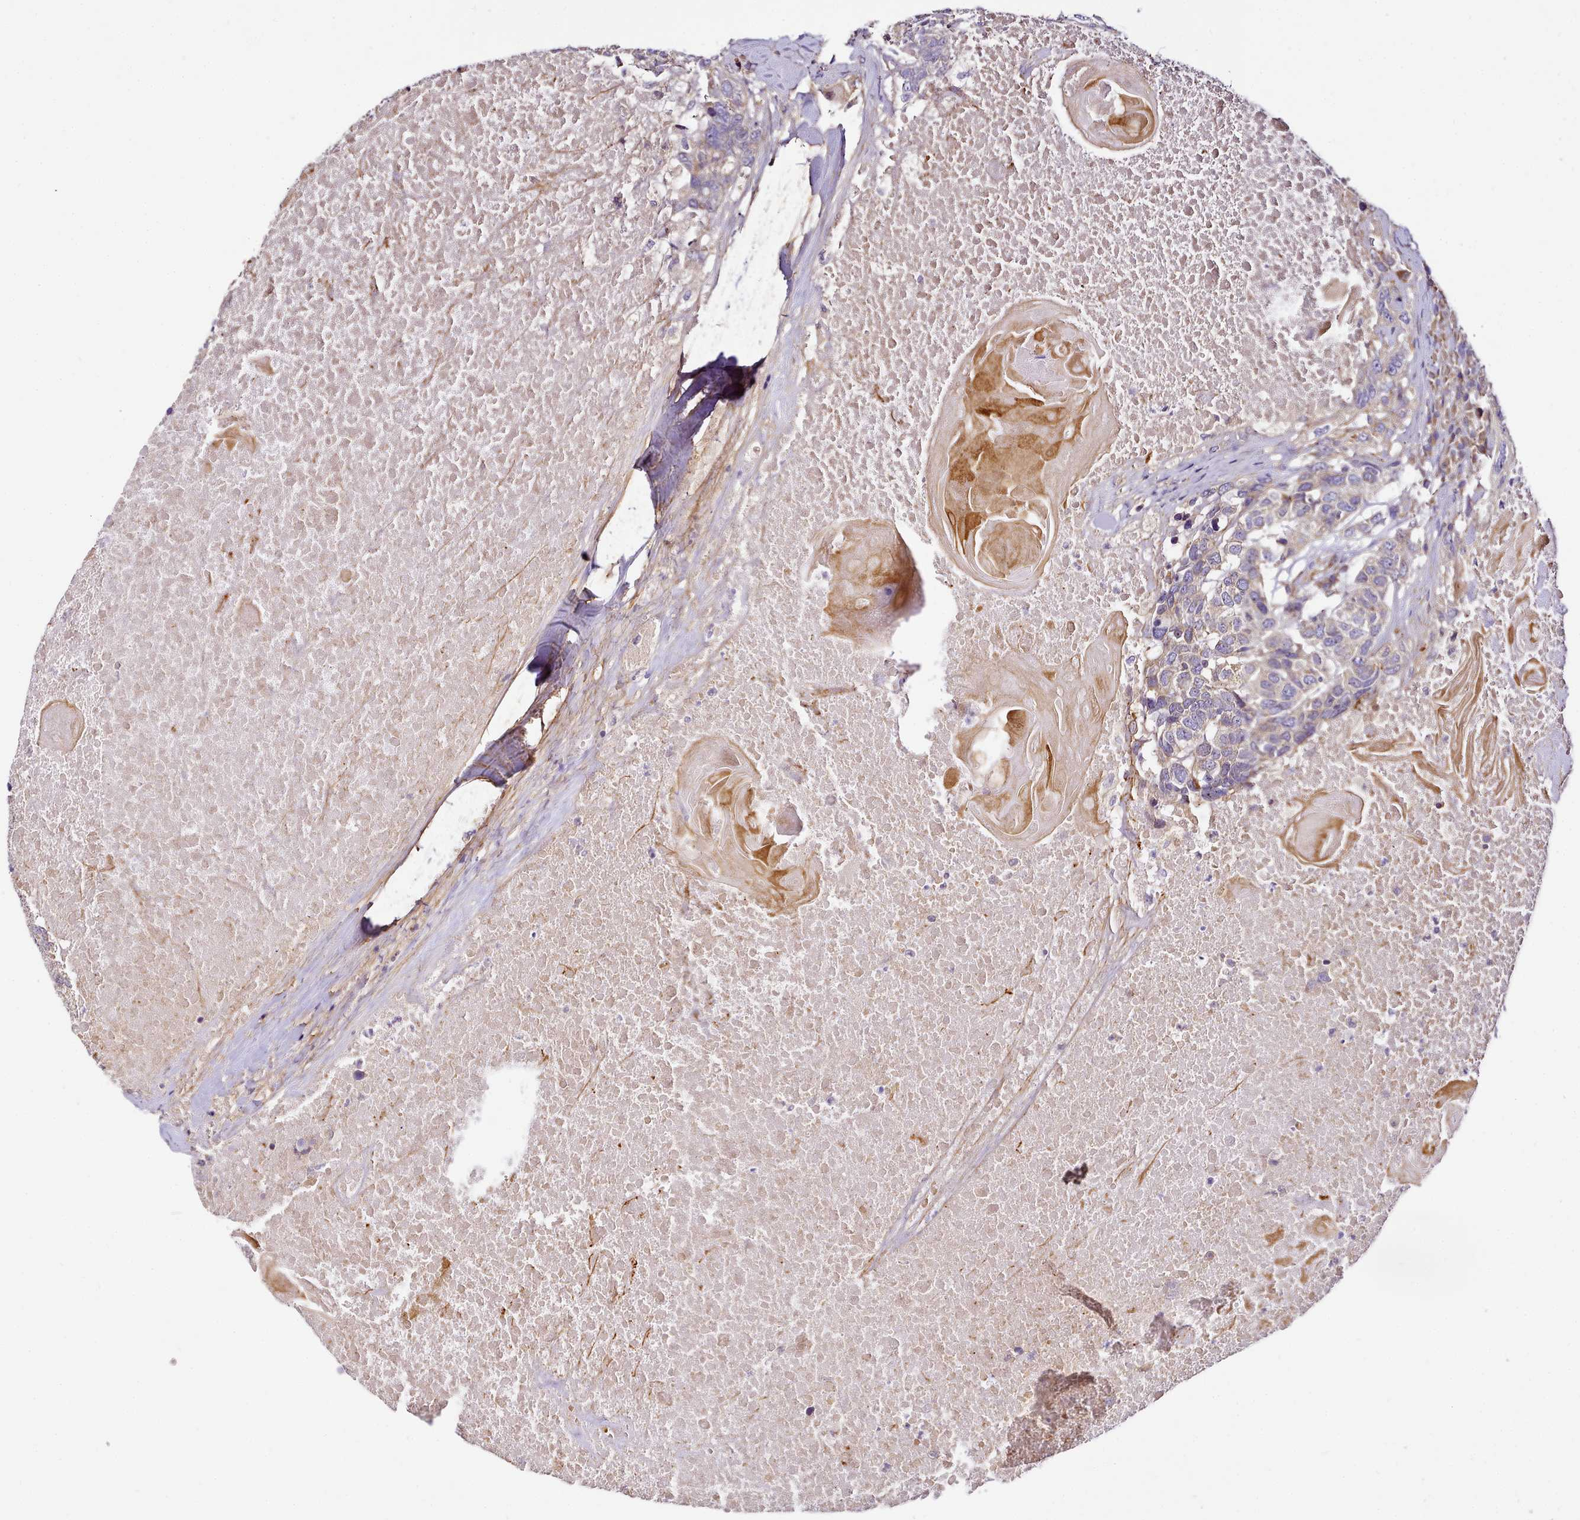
{"staining": {"intensity": "negative", "quantity": "none", "location": "none"}, "tissue": "head and neck cancer", "cell_type": "Tumor cells", "image_type": "cancer", "snomed": [{"axis": "morphology", "description": "Squamous cell carcinoma, NOS"}, {"axis": "topography", "description": "Head-Neck"}], "caption": "There is no significant expression in tumor cells of head and neck squamous cell carcinoma.", "gene": "NBPF1", "patient": {"sex": "male", "age": 66}}